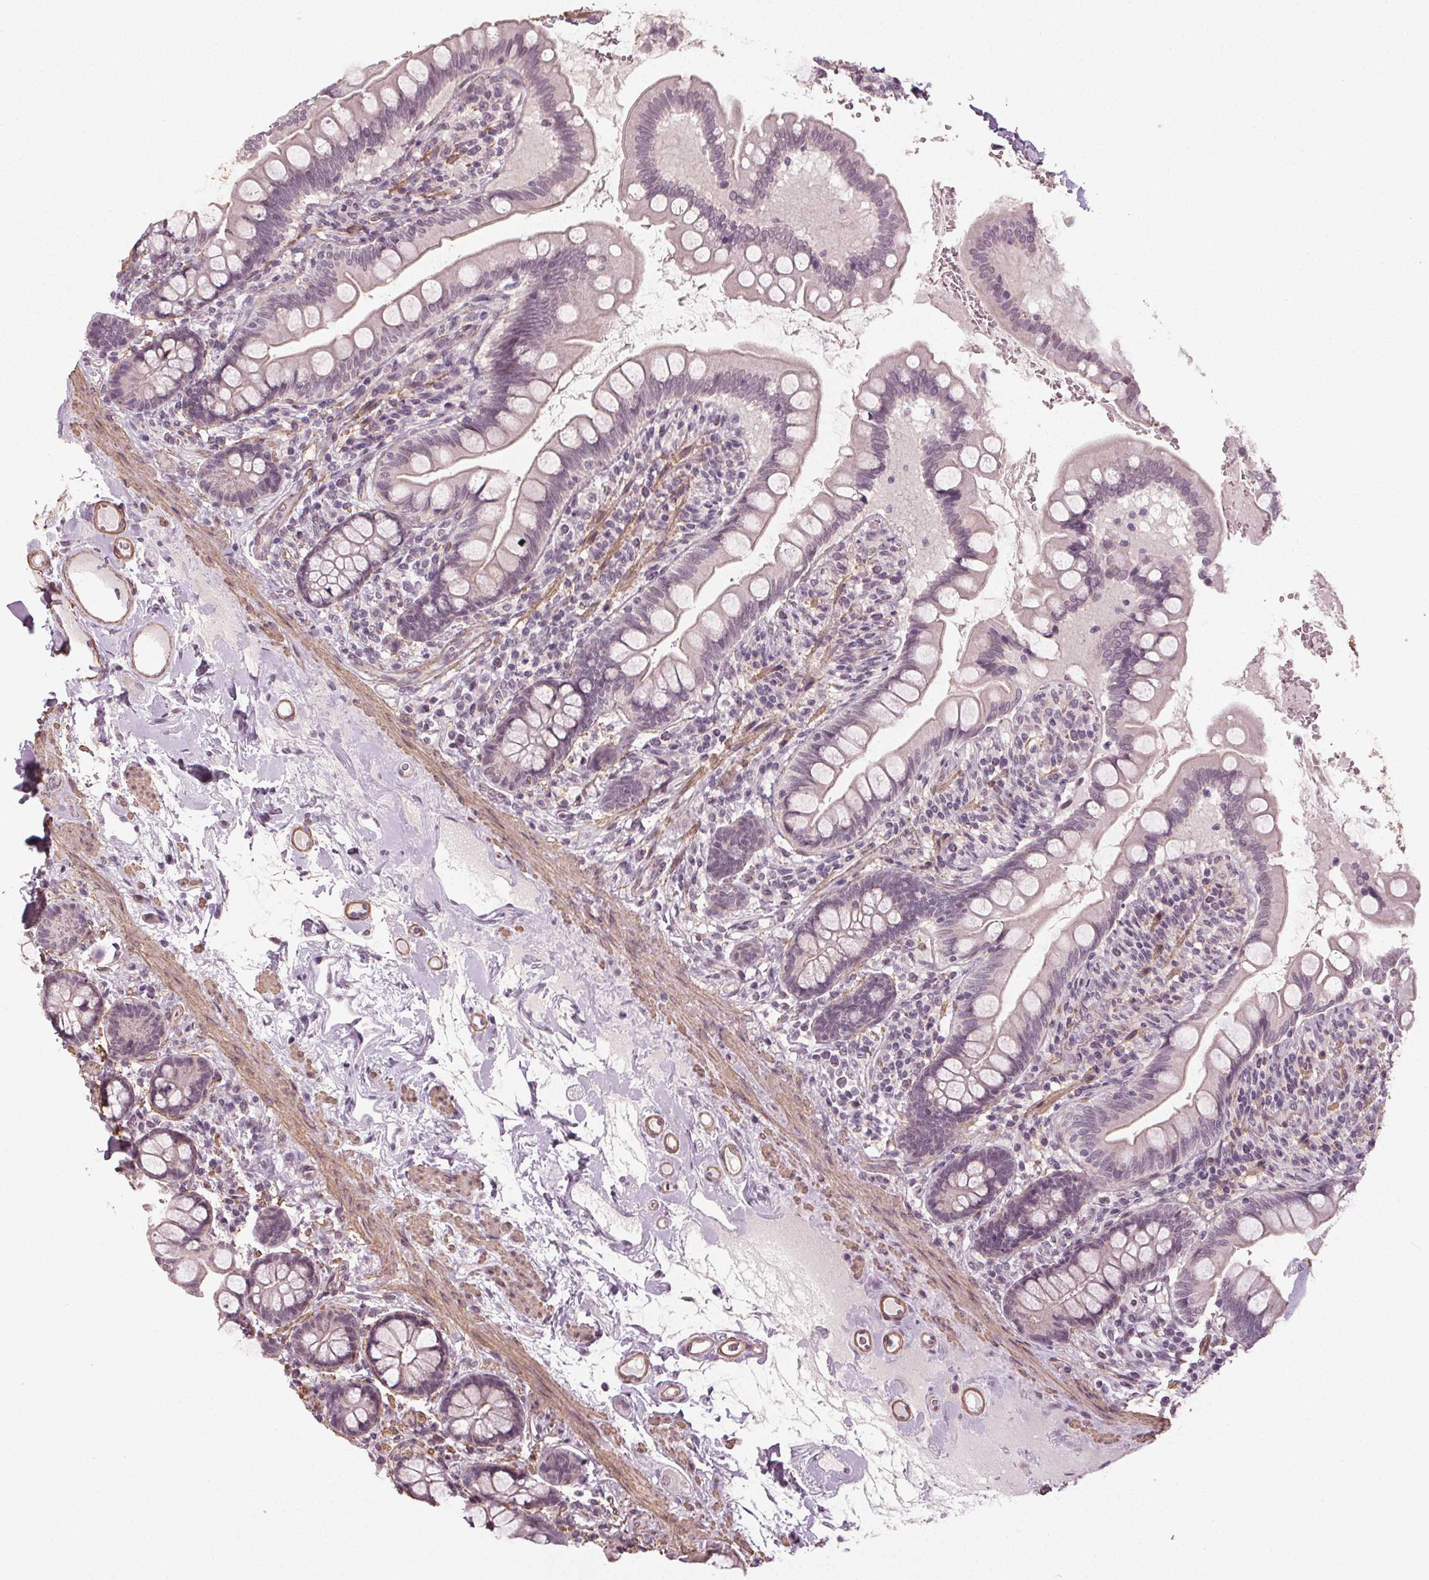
{"staining": {"intensity": "negative", "quantity": "none", "location": "none"}, "tissue": "small intestine", "cell_type": "Glandular cells", "image_type": "normal", "snomed": [{"axis": "morphology", "description": "Normal tissue, NOS"}, {"axis": "topography", "description": "Small intestine"}], "caption": "Small intestine was stained to show a protein in brown. There is no significant expression in glandular cells. (DAB (3,3'-diaminobenzidine) IHC with hematoxylin counter stain).", "gene": "PKP1", "patient": {"sex": "female", "age": 56}}